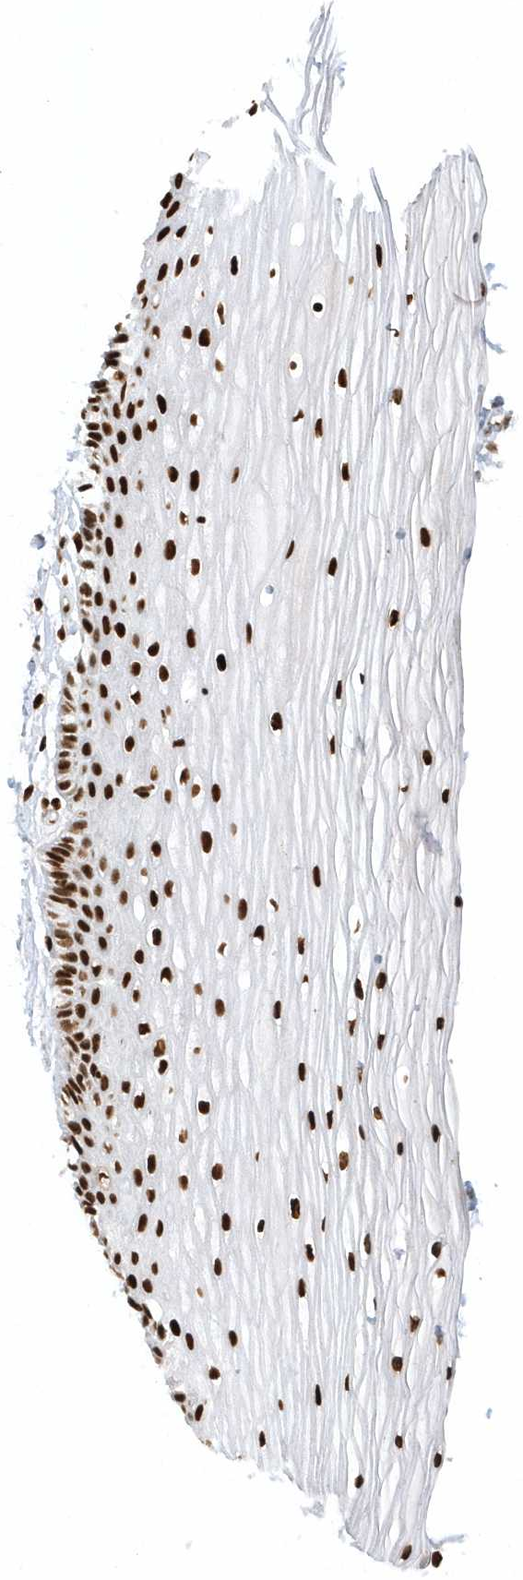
{"staining": {"intensity": "strong", "quantity": ">75%", "location": "nuclear"}, "tissue": "vagina", "cell_type": "Squamous epithelial cells", "image_type": "normal", "snomed": [{"axis": "morphology", "description": "Normal tissue, NOS"}, {"axis": "topography", "description": "Vagina"}, {"axis": "topography", "description": "Cervix"}], "caption": "A high-resolution image shows immunohistochemistry staining of benign vagina, which demonstrates strong nuclear expression in approximately >75% of squamous epithelial cells.", "gene": "SUMO2", "patient": {"sex": "female", "age": 40}}